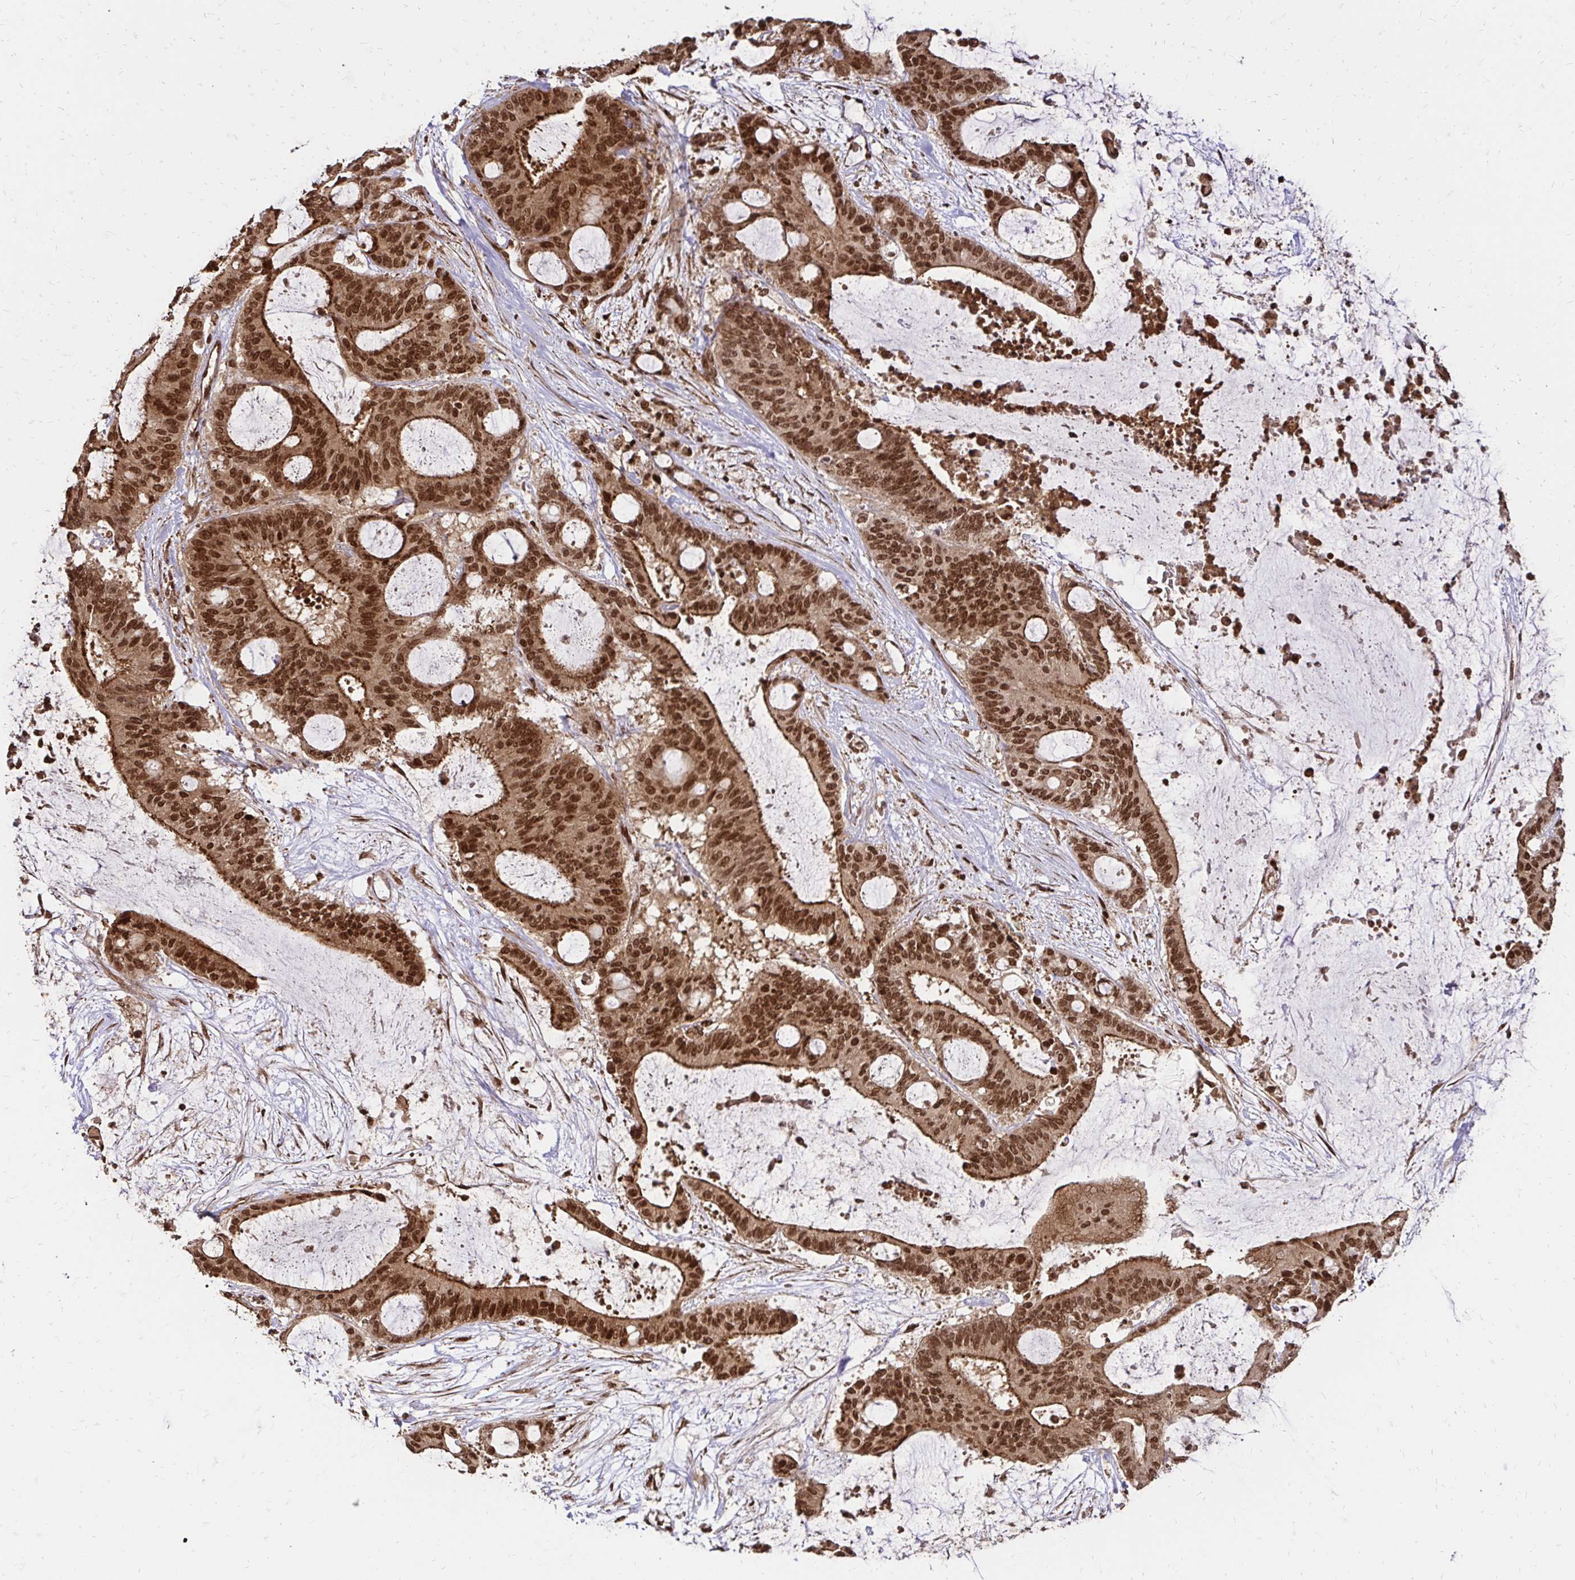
{"staining": {"intensity": "strong", "quantity": ">75%", "location": "cytoplasmic/membranous,nuclear"}, "tissue": "liver cancer", "cell_type": "Tumor cells", "image_type": "cancer", "snomed": [{"axis": "morphology", "description": "Normal tissue, NOS"}, {"axis": "morphology", "description": "Cholangiocarcinoma"}, {"axis": "topography", "description": "Liver"}, {"axis": "topography", "description": "Peripheral nerve tissue"}], "caption": "IHC staining of liver cancer, which demonstrates high levels of strong cytoplasmic/membranous and nuclear staining in approximately >75% of tumor cells indicating strong cytoplasmic/membranous and nuclear protein expression. The staining was performed using DAB (brown) for protein detection and nuclei were counterstained in hematoxylin (blue).", "gene": "GLYR1", "patient": {"sex": "female", "age": 73}}